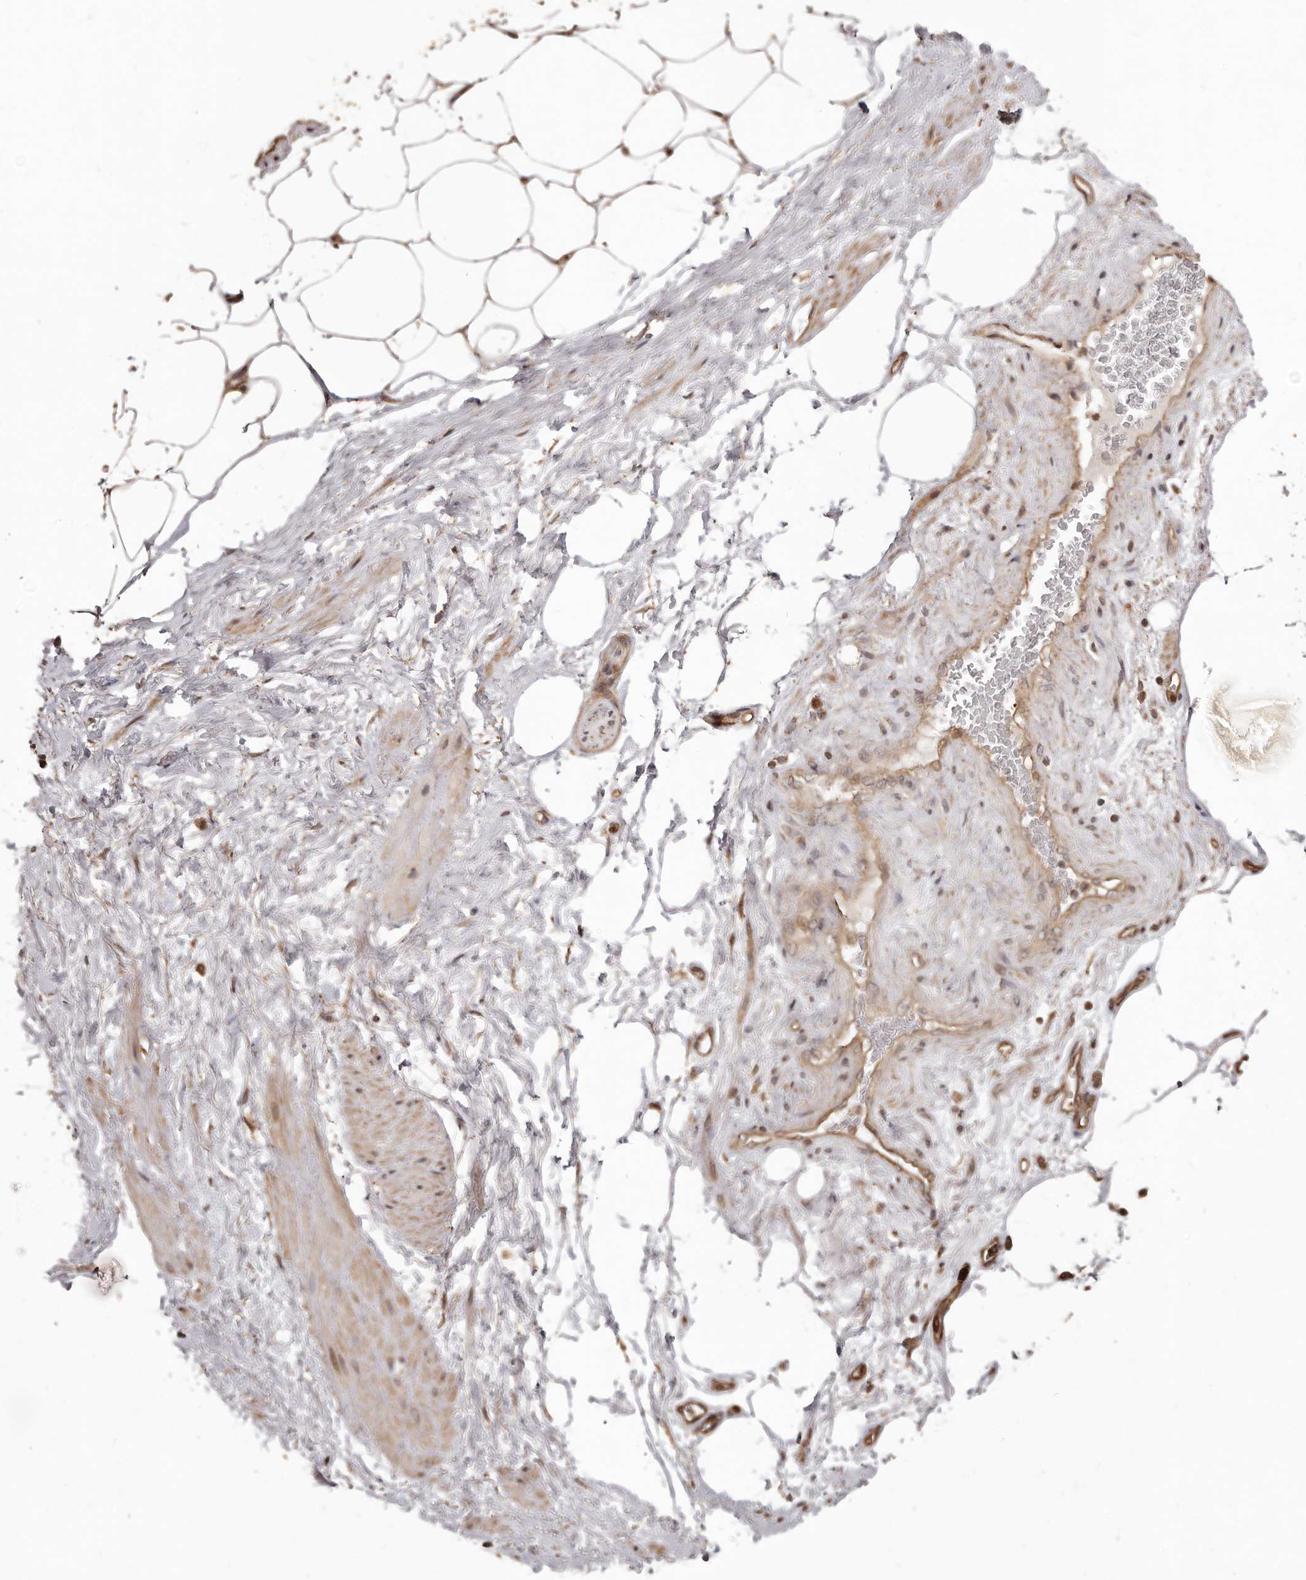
{"staining": {"intensity": "moderate", "quantity": ">75%", "location": "cytoplasmic/membranous"}, "tissue": "adipose tissue", "cell_type": "Adipocytes", "image_type": "normal", "snomed": [{"axis": "morphology", "description": "Normal tissue, NOS"}, {"axis": "morphology", "description": "Adenocarcinoma, Low grade"}, {"axis": "topography", "description": "Prostate"}, {"axis": "topography", "description": "Peripheral nerve tissue"}], "caption": "This is a micrograph of immunohistochemistry staining of unremarkable adipose tissue, which shows moderate expression in the cytoplasmic/membranous of adipocytes.", "gene": "MTO1", "patient": {"sex": "male", "age": 63}}